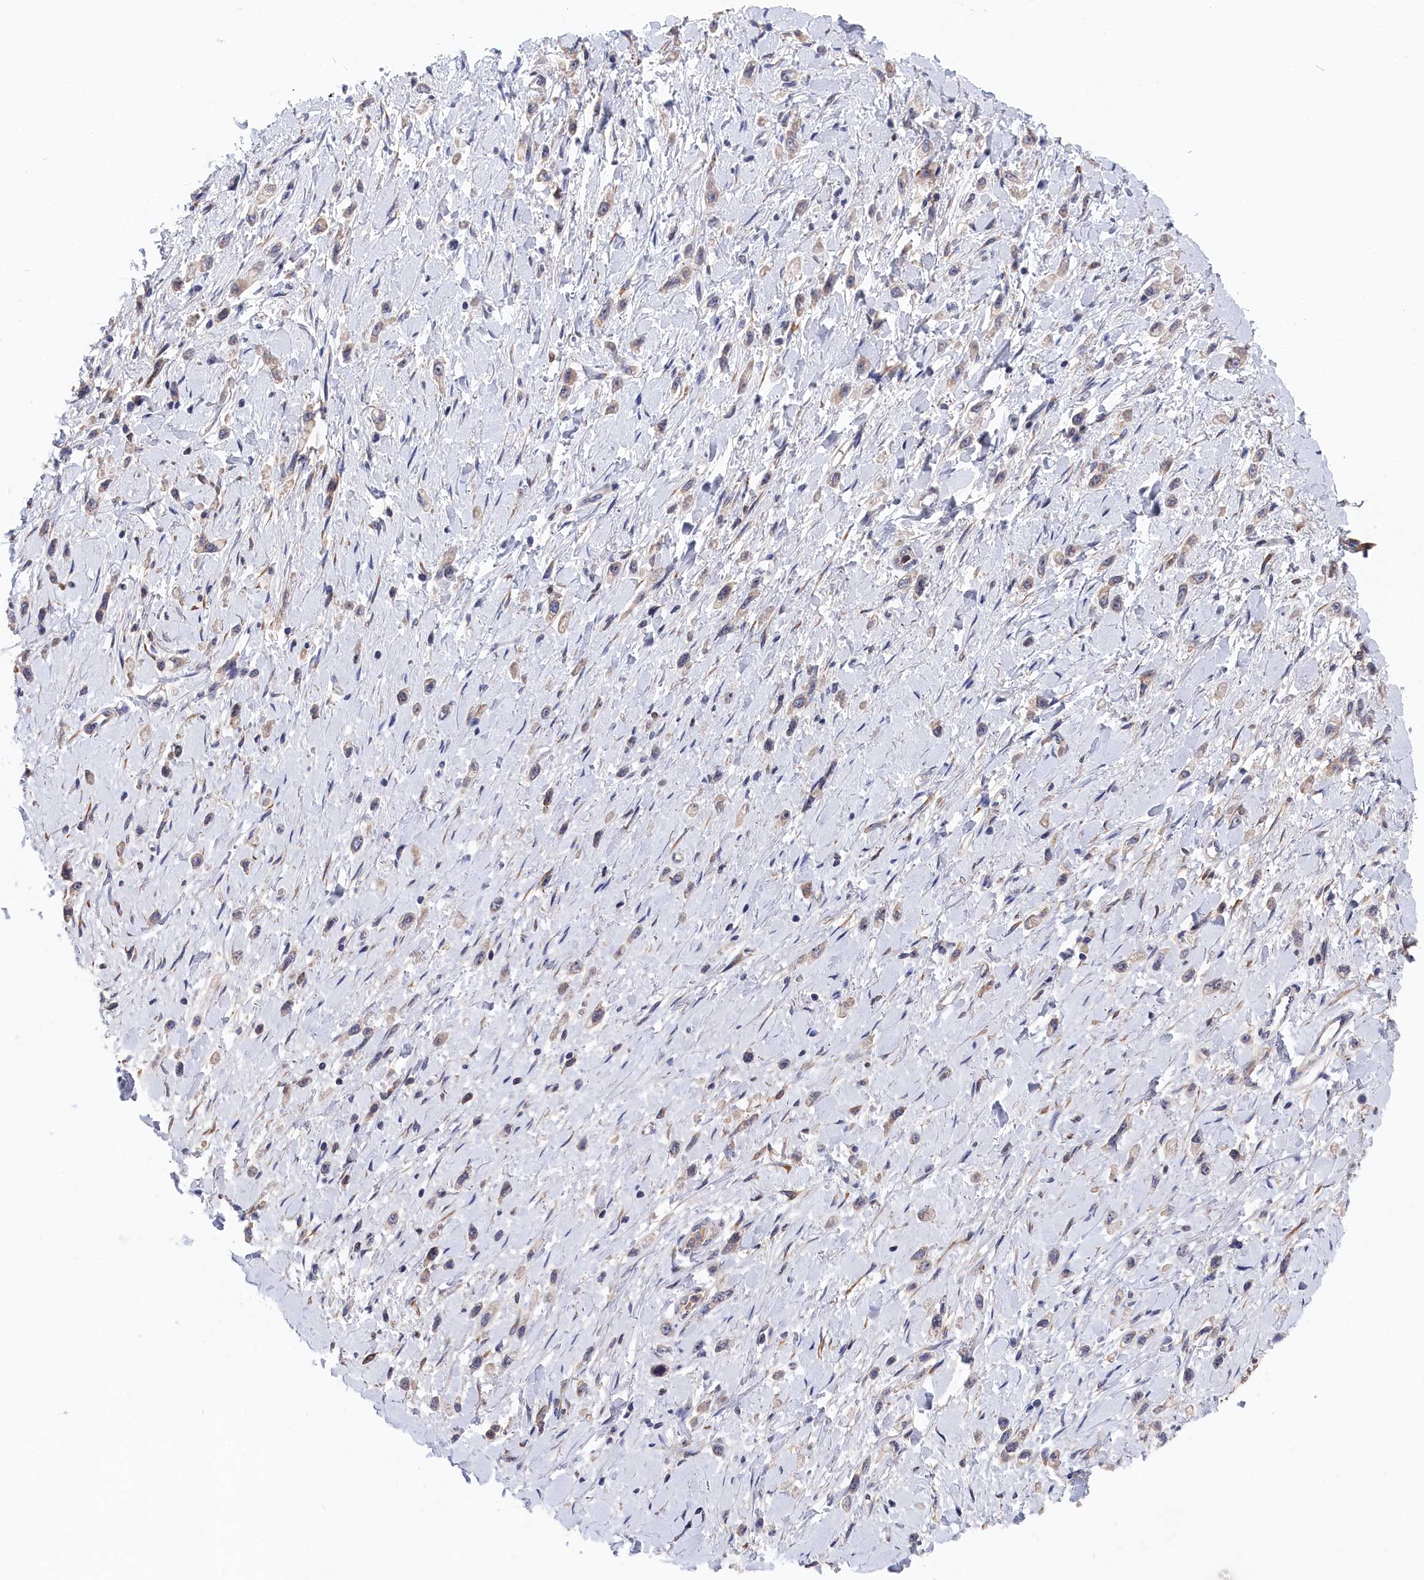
{"staining": {"intensity": "weak", "quantity": "<25%", "location": "cytoplasmic/membranous"}, "tissue": "stomach cancer", "cell_type": "Tumor cells", "image_type": "cancer", "snomed": [{"axis": "morphology", "description": "Adenocarcinoma, NOS"}, {"axis": "topography", "description": "Stomach"}], "caption": "Micrograph shows no significant protein positivity in tumor cells of adenocarcinoma (stomach).", "gene": "CYB5D2", "patient": {"sex": "female", "age": 65}}